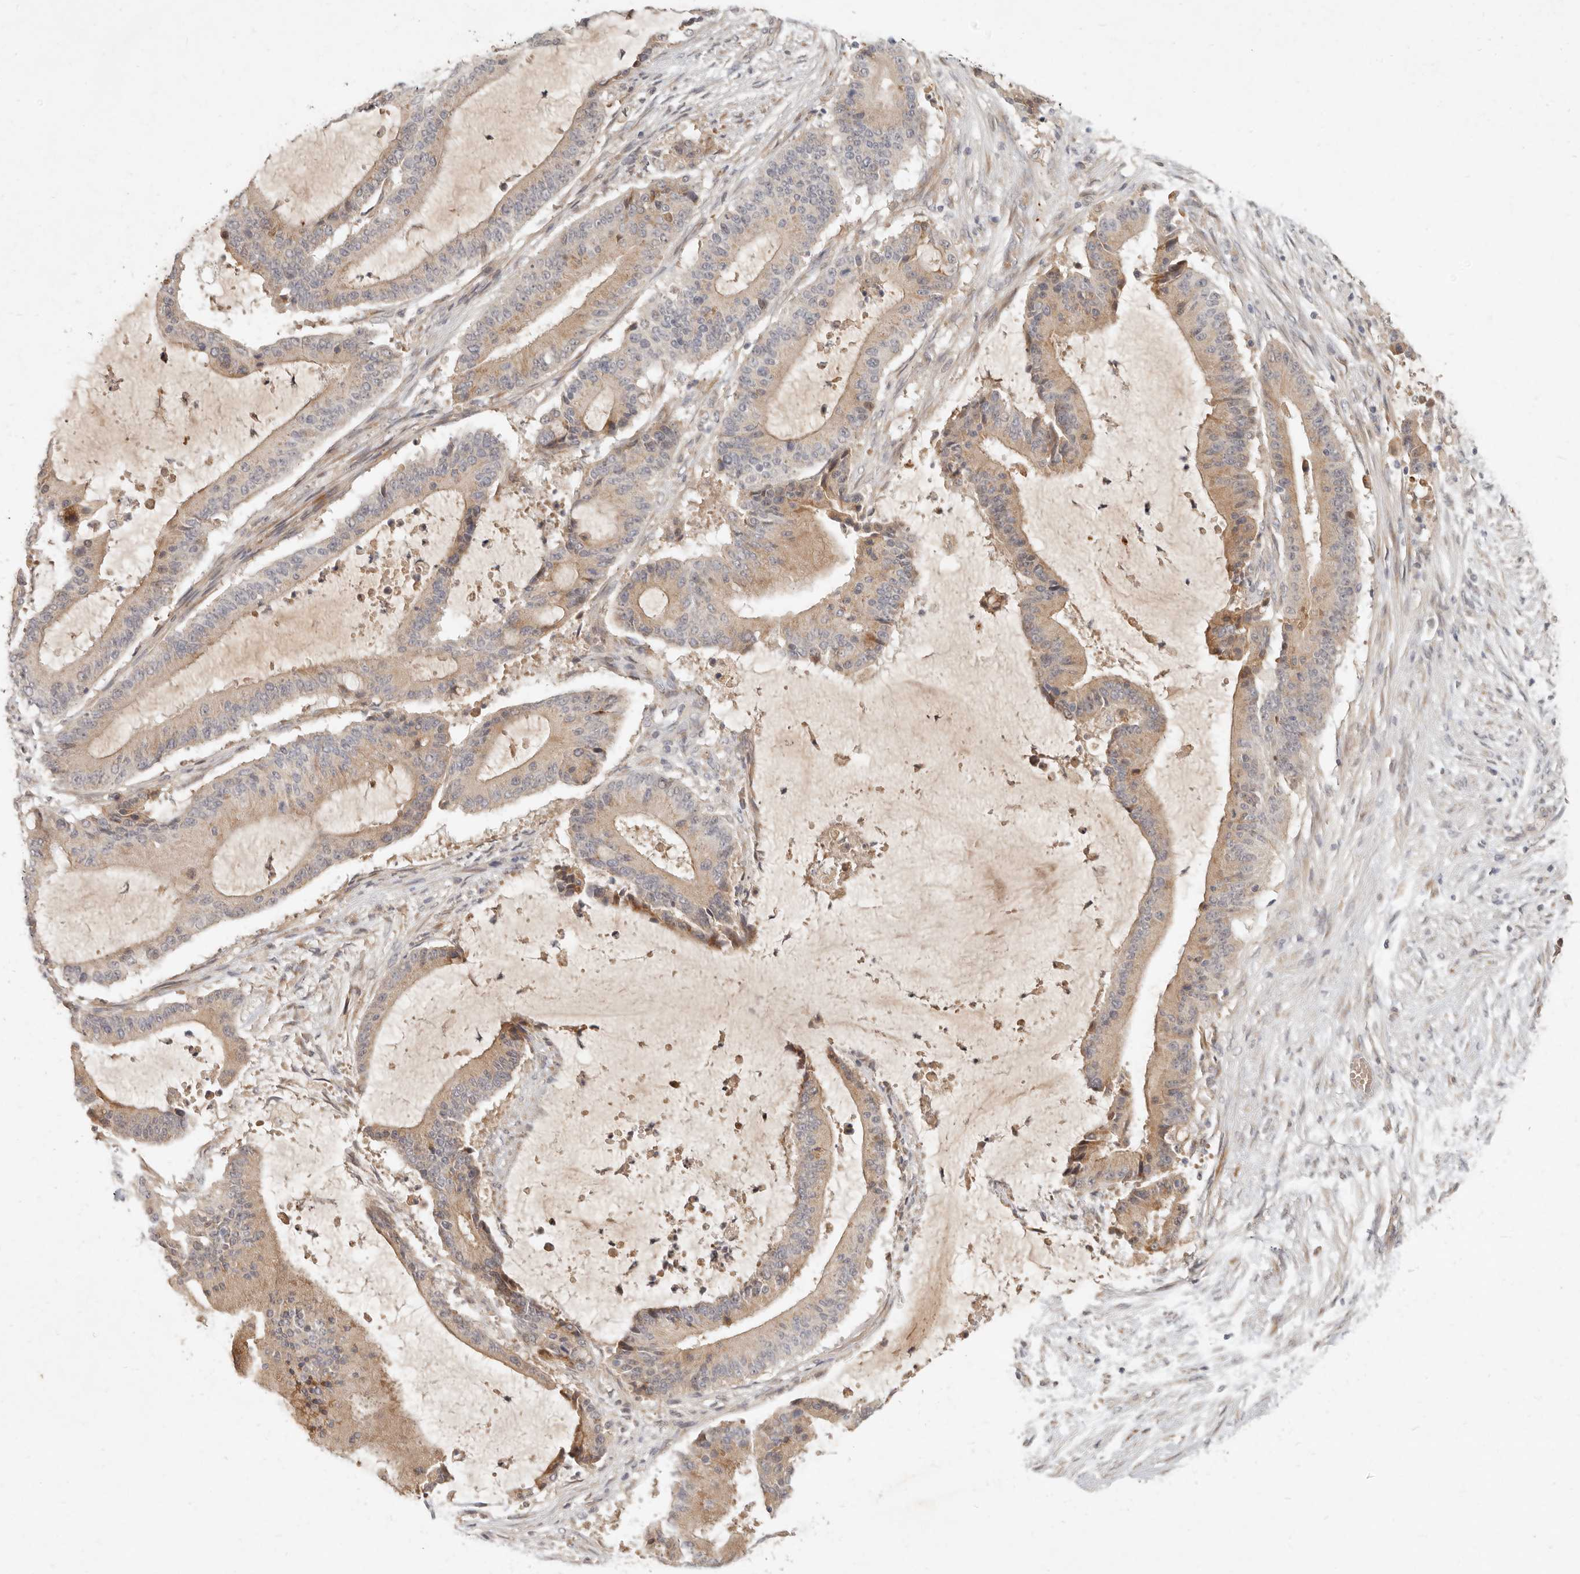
{"staining": {"intensity": "weak", "quantity": "25%-75%", "location": "cytoplasmic/membranous"}, "tissue": "liver cancer", "cell_type": "Tumor cells", "image_type": "cancer", "snomed": [{"axis": "morphology", "description": "Normal tissue, NOS"}, {"axis": "morphology", "description": "Cholangiocarcinoma"}, {"axis": "topography", "description": "Liver"}, {"axis": "topography", "description": "Peripheral nerve tissue"}], "caption": "Immunohistochemistry photomicrograph of human cholangiocarcinoma (liver) stained for a protein (brown), which reveals low levels of weak cytoplasmic/membranous staining in approximately 25%-75% of tumor cells.", "gene": "UBXN11", "patient": {"sex": "female", "age": 73}}